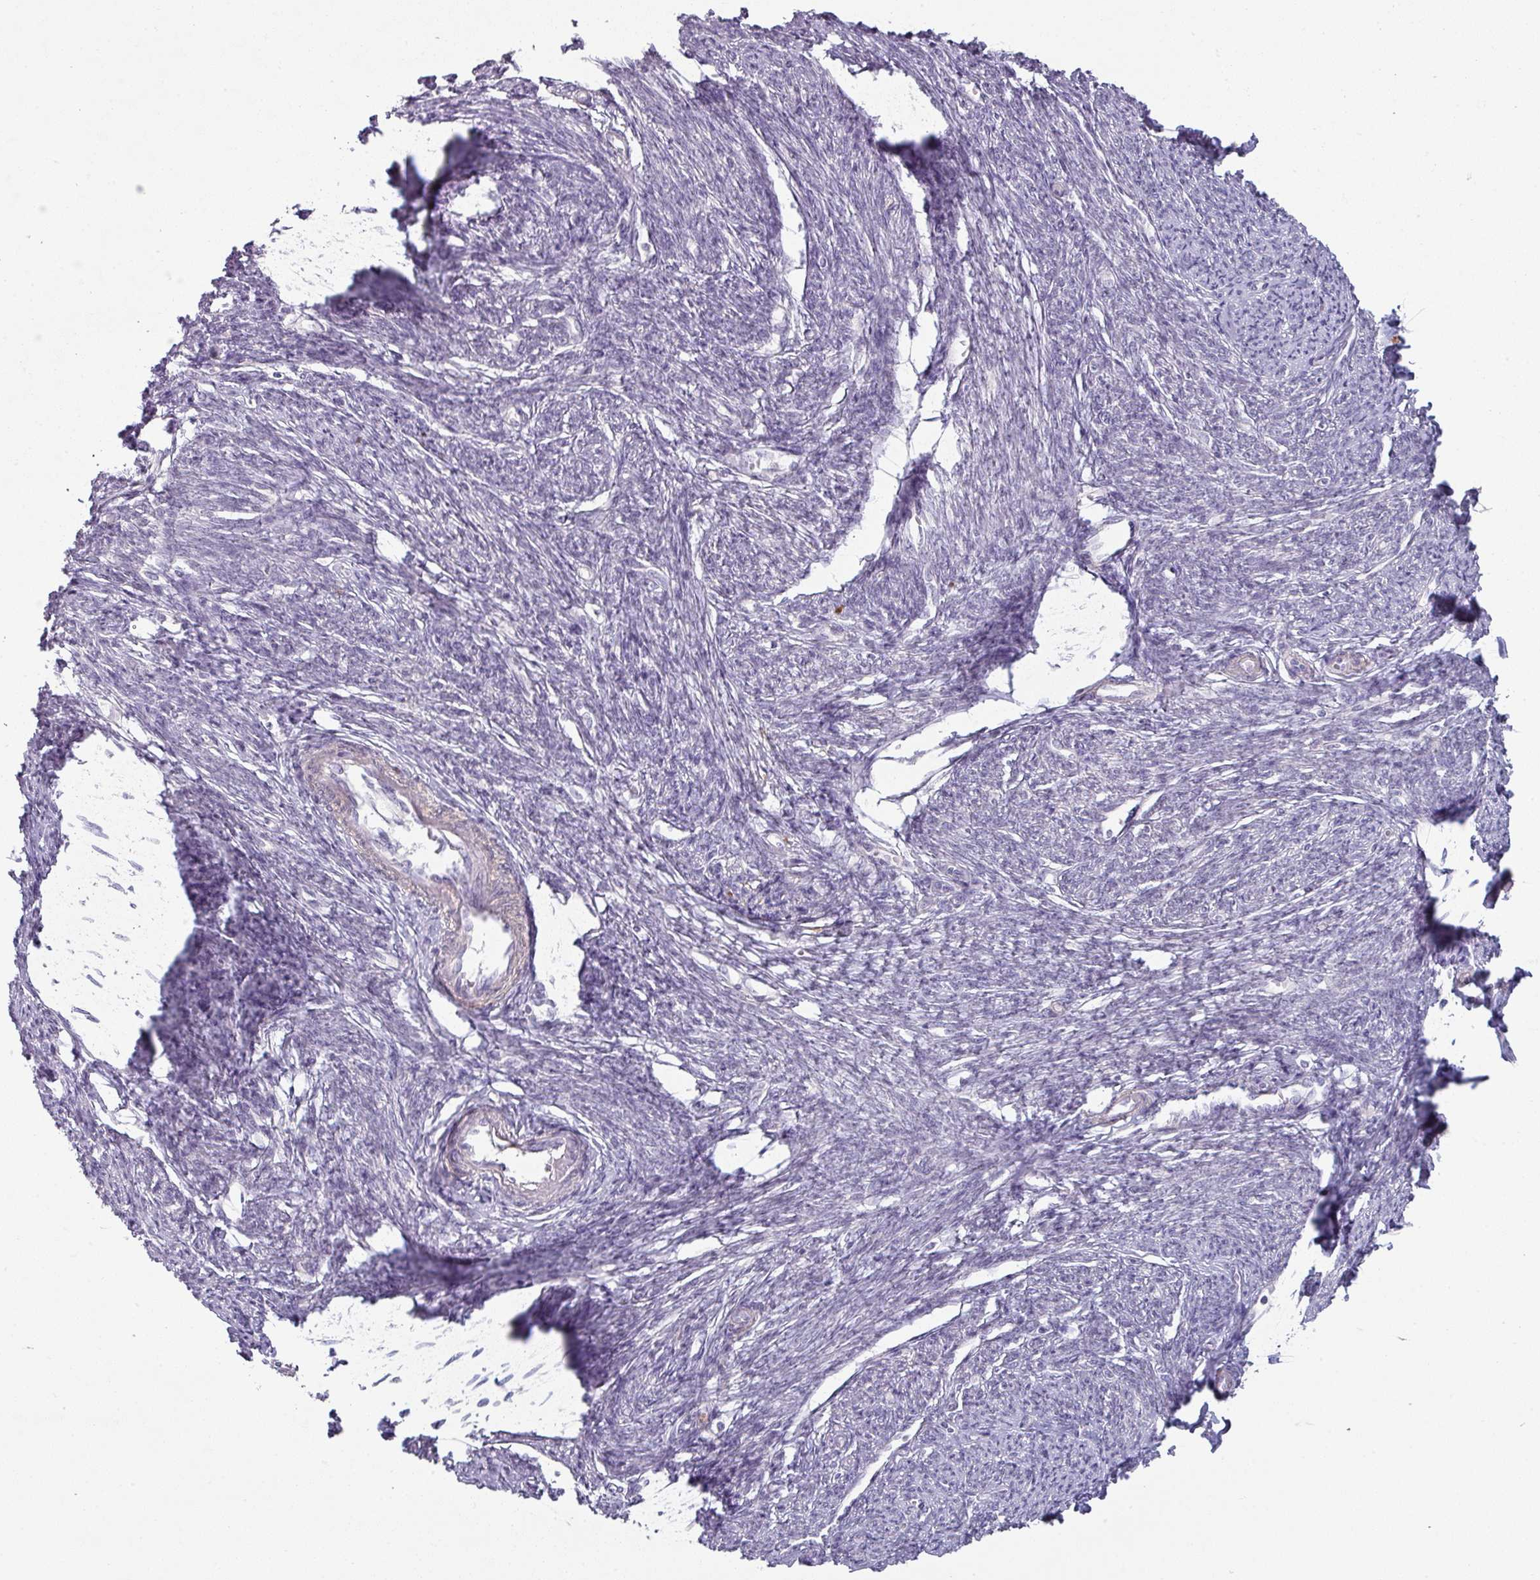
{"staining": {"intensity": "moderate", "quantity": "25%-75%", "location": "cytoplasmic/membranous"}, "tissue": "smooth muscle", "cell_type": "Smooth muscle cells", "image_type": "normal", "snomed": [{"axis": "morphology", "description": "Normal tissue, NOS"}, {"axis": "topography", "description": "Smooth muscle"}, {"axis": "topography", "description": "Fallopian tube"}], "caption": "The image exhibits a brown stain indicating the presence of a protein in the cytoplasmic/membranous of smooth muscle cells in smooth muscle.", "gene": "MAGEC3", "patient": {"sex": "female", "age": 59}}